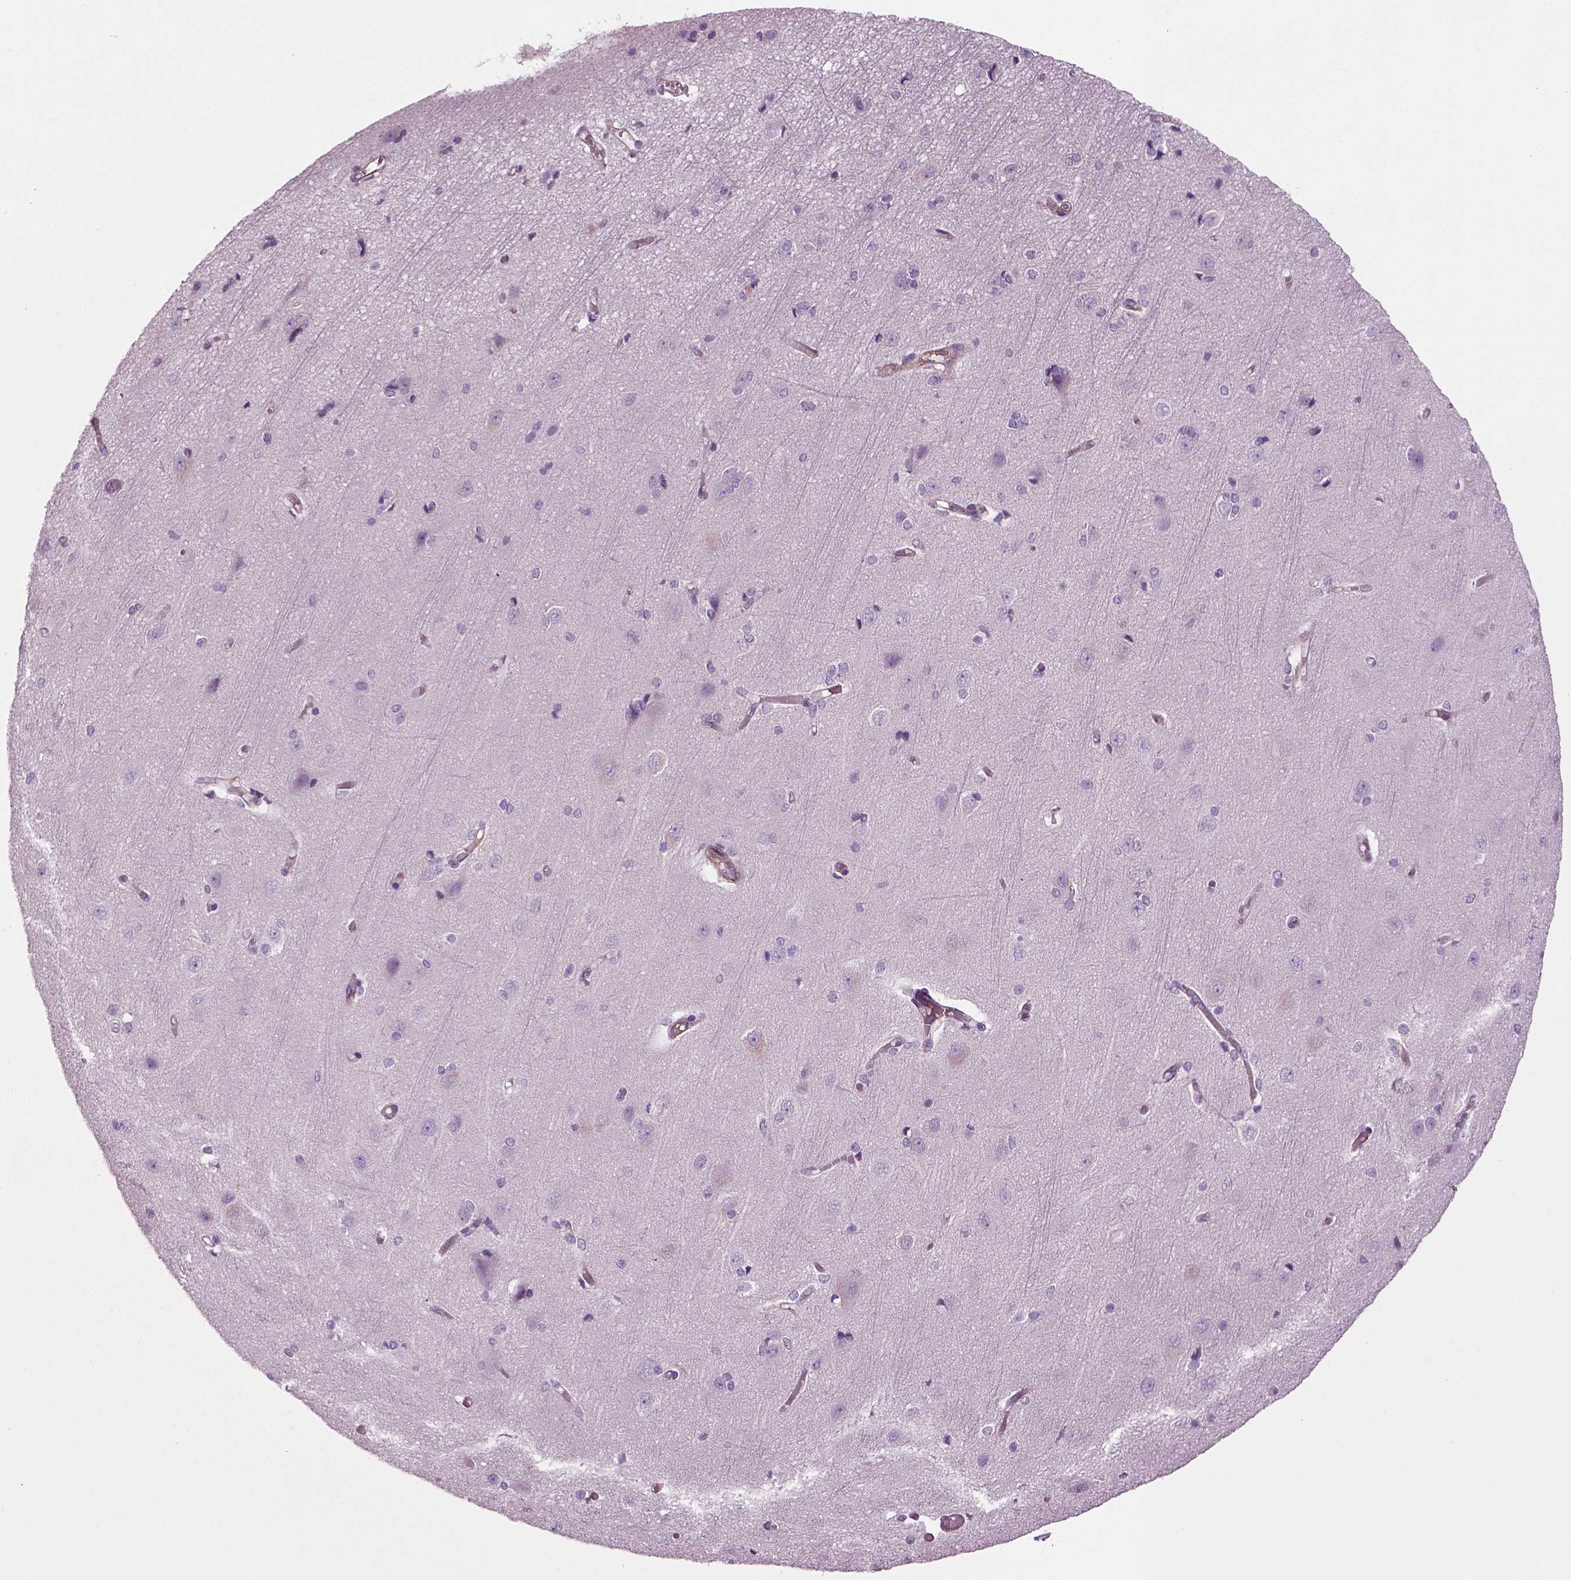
{"staining": {"intensity": "negative", "quantity": "none", "location": "none"}, "tissue": "cerebral cortex", "cell_type": "Endothelial cells", "image_type": "normal", "snomed": [{"axis": "morphology", "description": "Normal tissue, NOS"}, {"axis": "topography", "description": "Cerebral cortex"}], "caption": "Immunohistochemical staining of unremarkable cerebral cortex demonstrates no significant expression in endothelial cells.", "gene": "ACER3", "patient": {"sex": "male", "age": 37}}